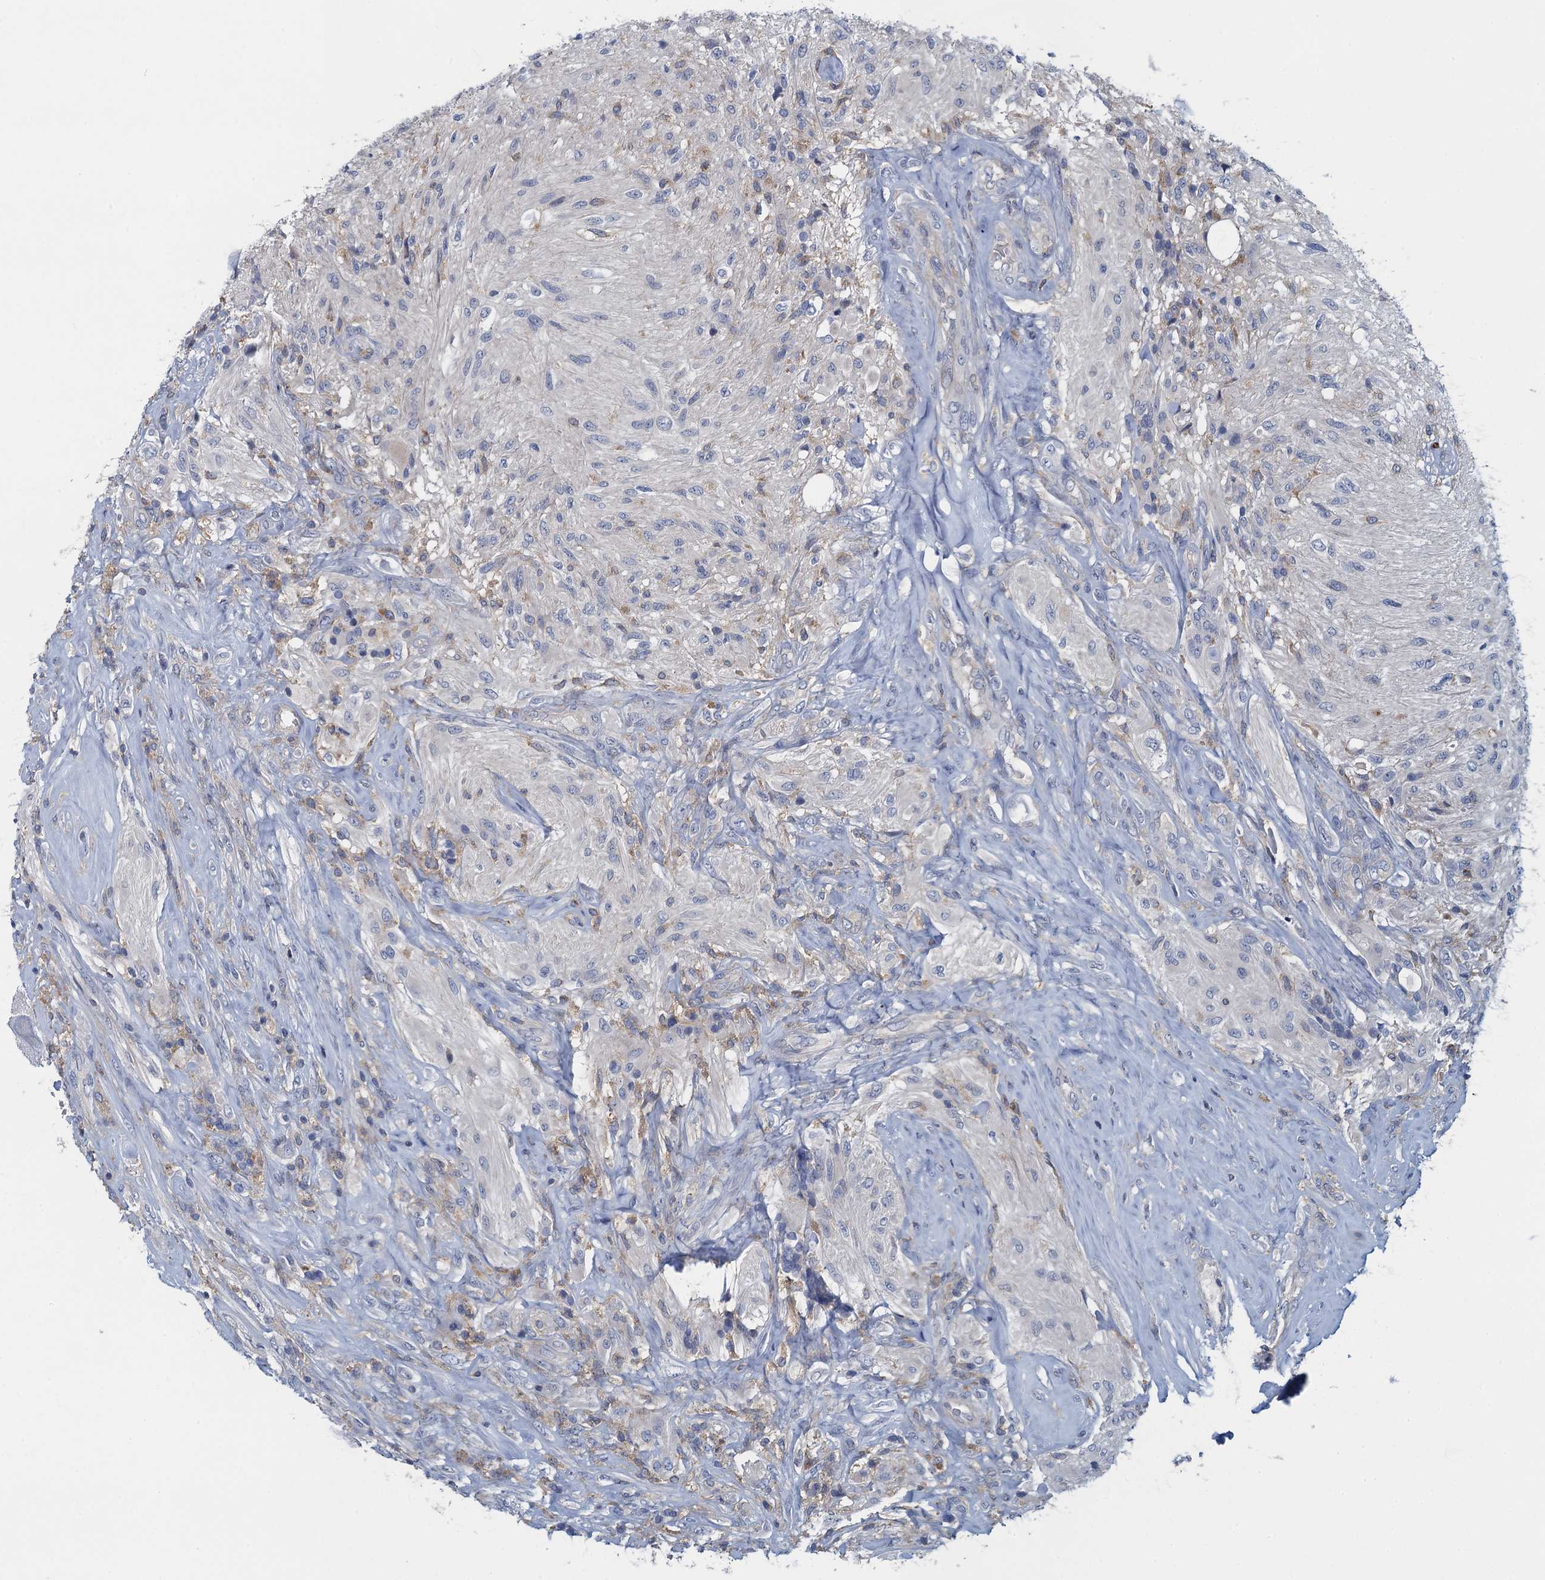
{"staining": {"intensity": "weak", "quantity": "<25%", "location": "cytoplasmic/membranous"}, "tissue": "glioma", "cell_type": "Tumor cells", "image_type": "cancer", "snomed": [{"axis": "morphology", "description": "Glioma, malignant, High grade"}, {"axis": "topography", "description": "Brain"}], "caption": "Malignant high-grade glioma was stained to show a protein in brown. There is no significant staining in tumor cells.", "gene": "NCKAP1L", "patient": {"sex": "male", "age": 56}}